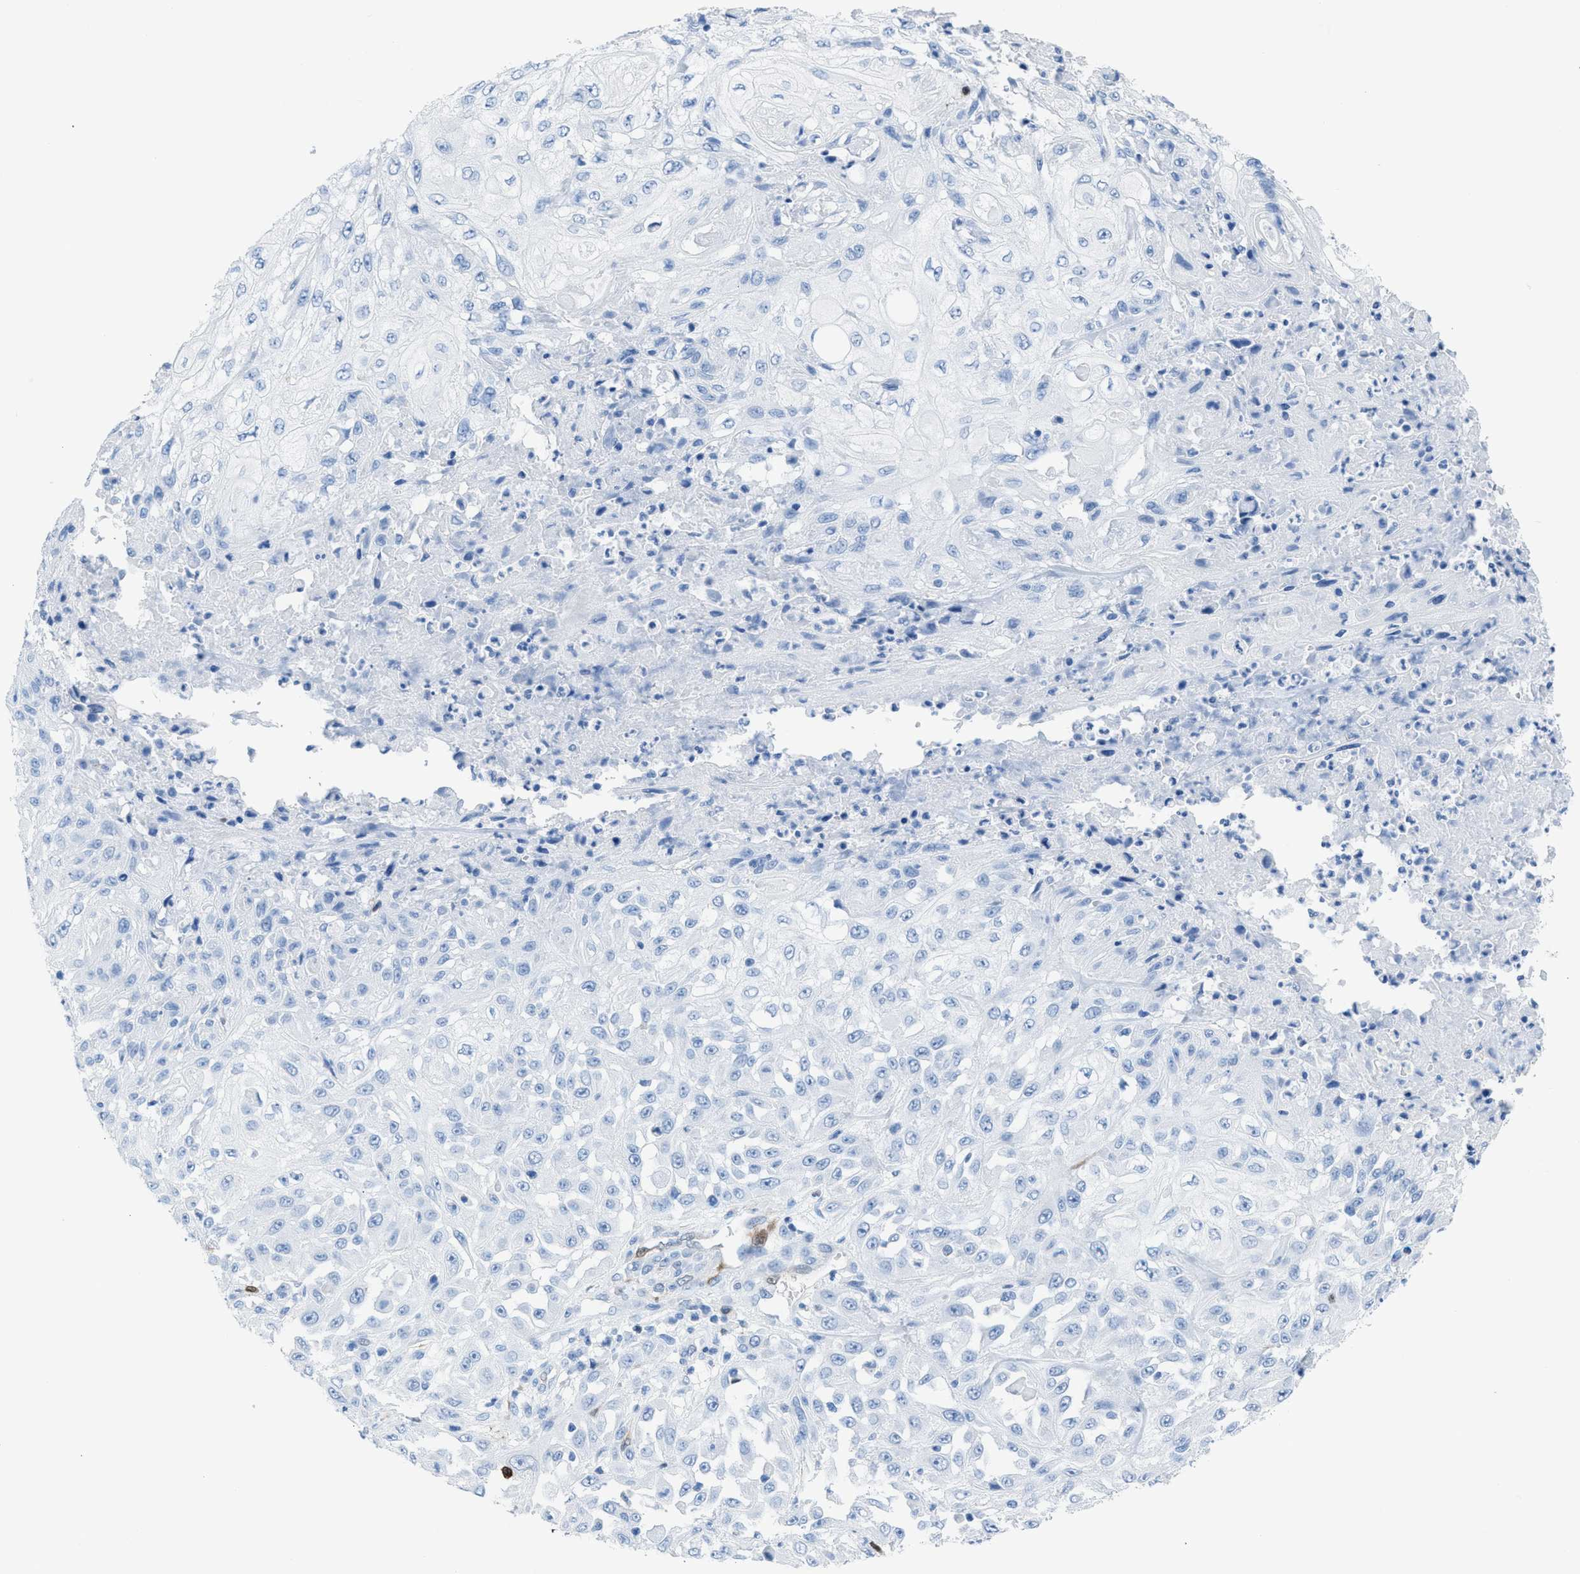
{"staining": {"intensity": "negative", "quantity": "none", "location": "none"}, "tissue": "skin cancer", "cell_type": "Tumor cells", "image_type": "cancer", "snomed": [{"axis": "morphology", "description": "Squamous cell carcinoma, NOS"}, {"axis": "morphology", "description": "Squamous cell carcinoma, metastatic, NOS"}, {"axis": "topography", "description": "Skin"}, {"axis": "topography", "description": "Lymph node"}], "caption": "An immunohistochemistry (IHC) image of skin cancer (squamous cell carcinoma) is shown. There is no staining in tumor cells of skin cancer (squamous cell carcinoma).", "gene": "CDKN2A", "patient": {"sex": "male", "age": 75}}